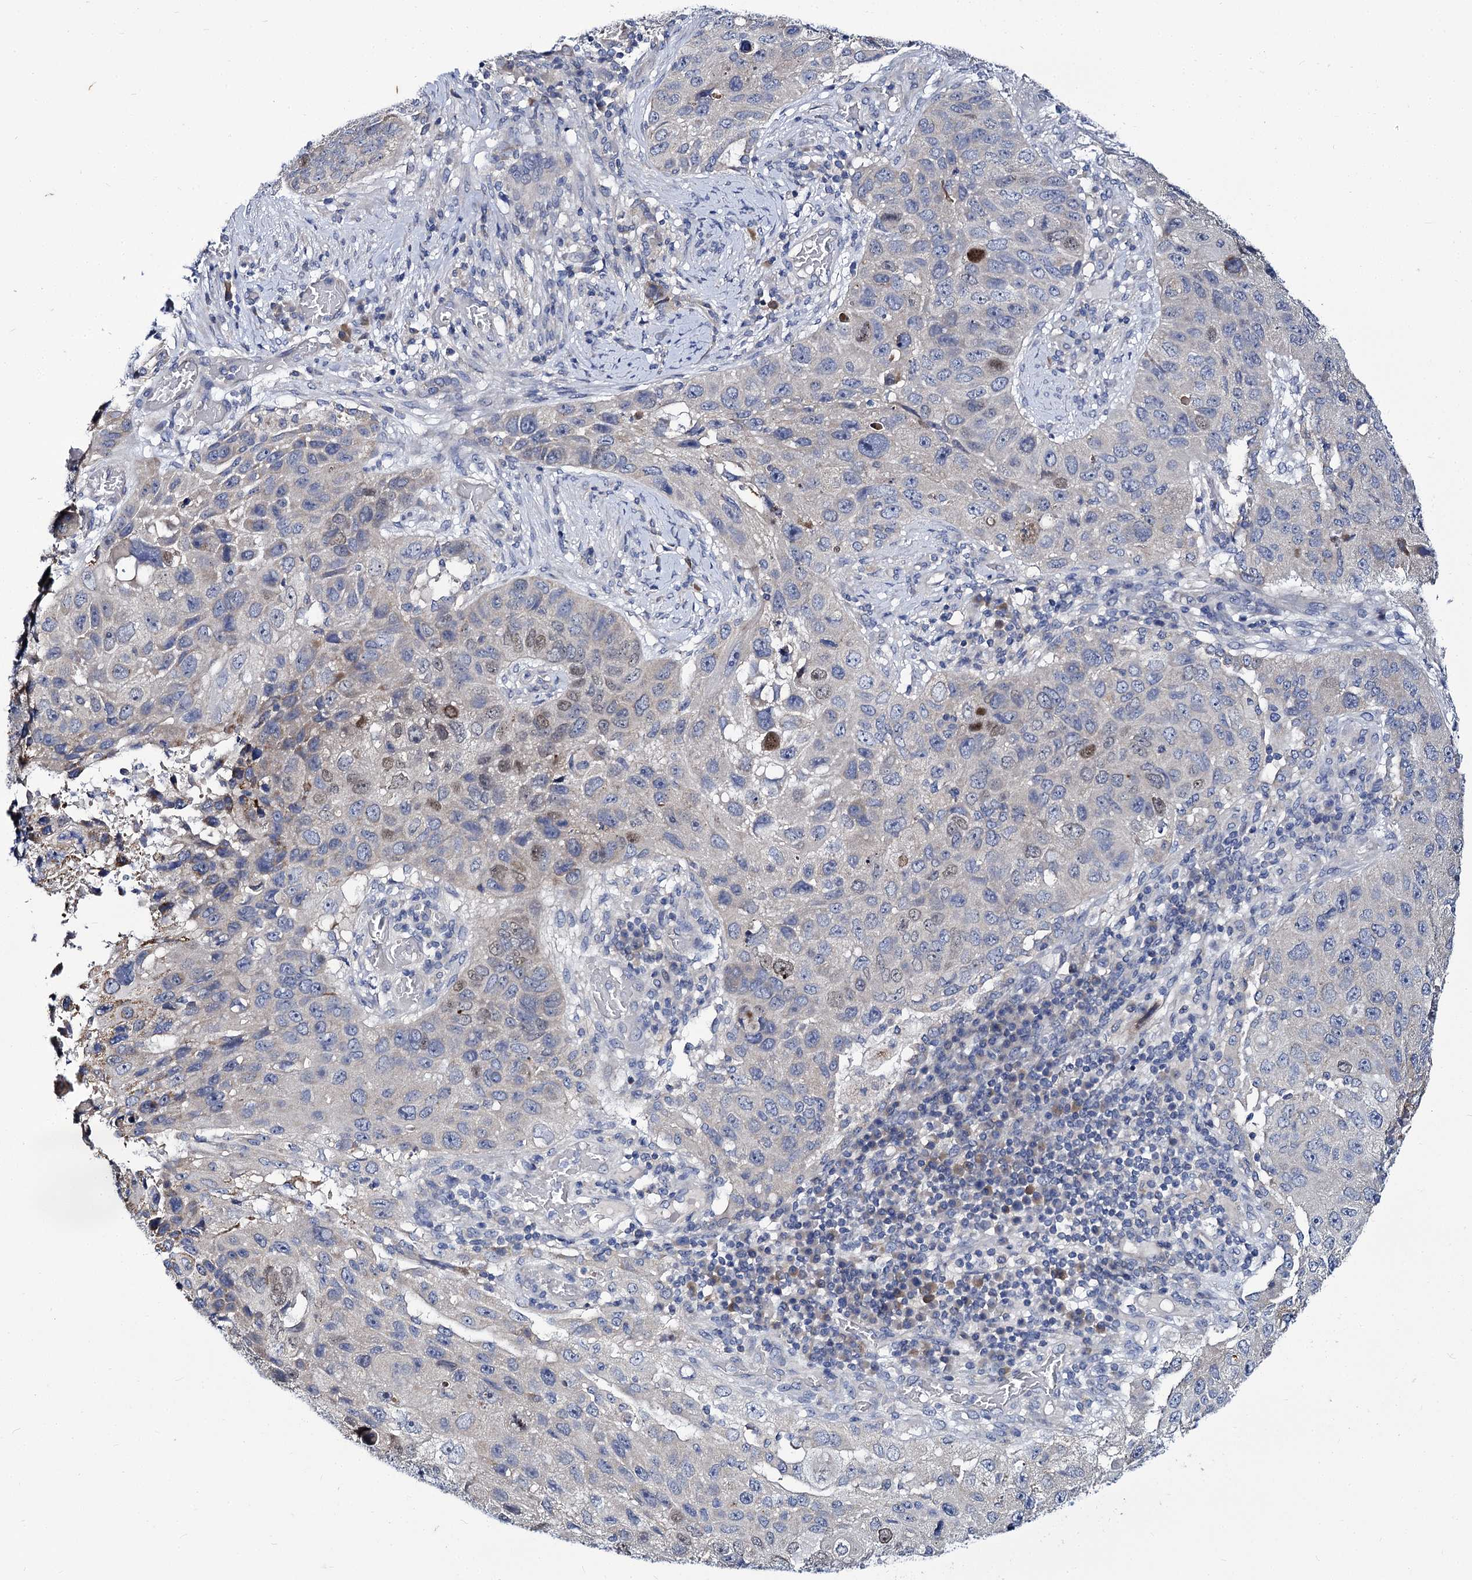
{"staining": {"intensity": "moderate", "quantity": "<25%", "location": "nuclear"}, "tissue": "lung cancer", "cell_type": "Tumor cells", "image_type": "cancer", "snomed": [{"axis": "morphology", "description": "Squamous cell carcinoma, NOS"}, {"axis": "topography", "description": "Lung"}], "caption": "Lung cancer (squamous cell carcinoma) stained with immunohistochemistry demonstrates moderate nuclear staining in about <25% of tumor cells. The staining was performed using DAB (3,3'-diaminobenzidine) to visualize the protein expression in brown, while the nuclei were stained in blue with hematoxylin (Magnification: 20x).", "gene": "PANX2", "patient": {"sex": "male", "age": 61}}